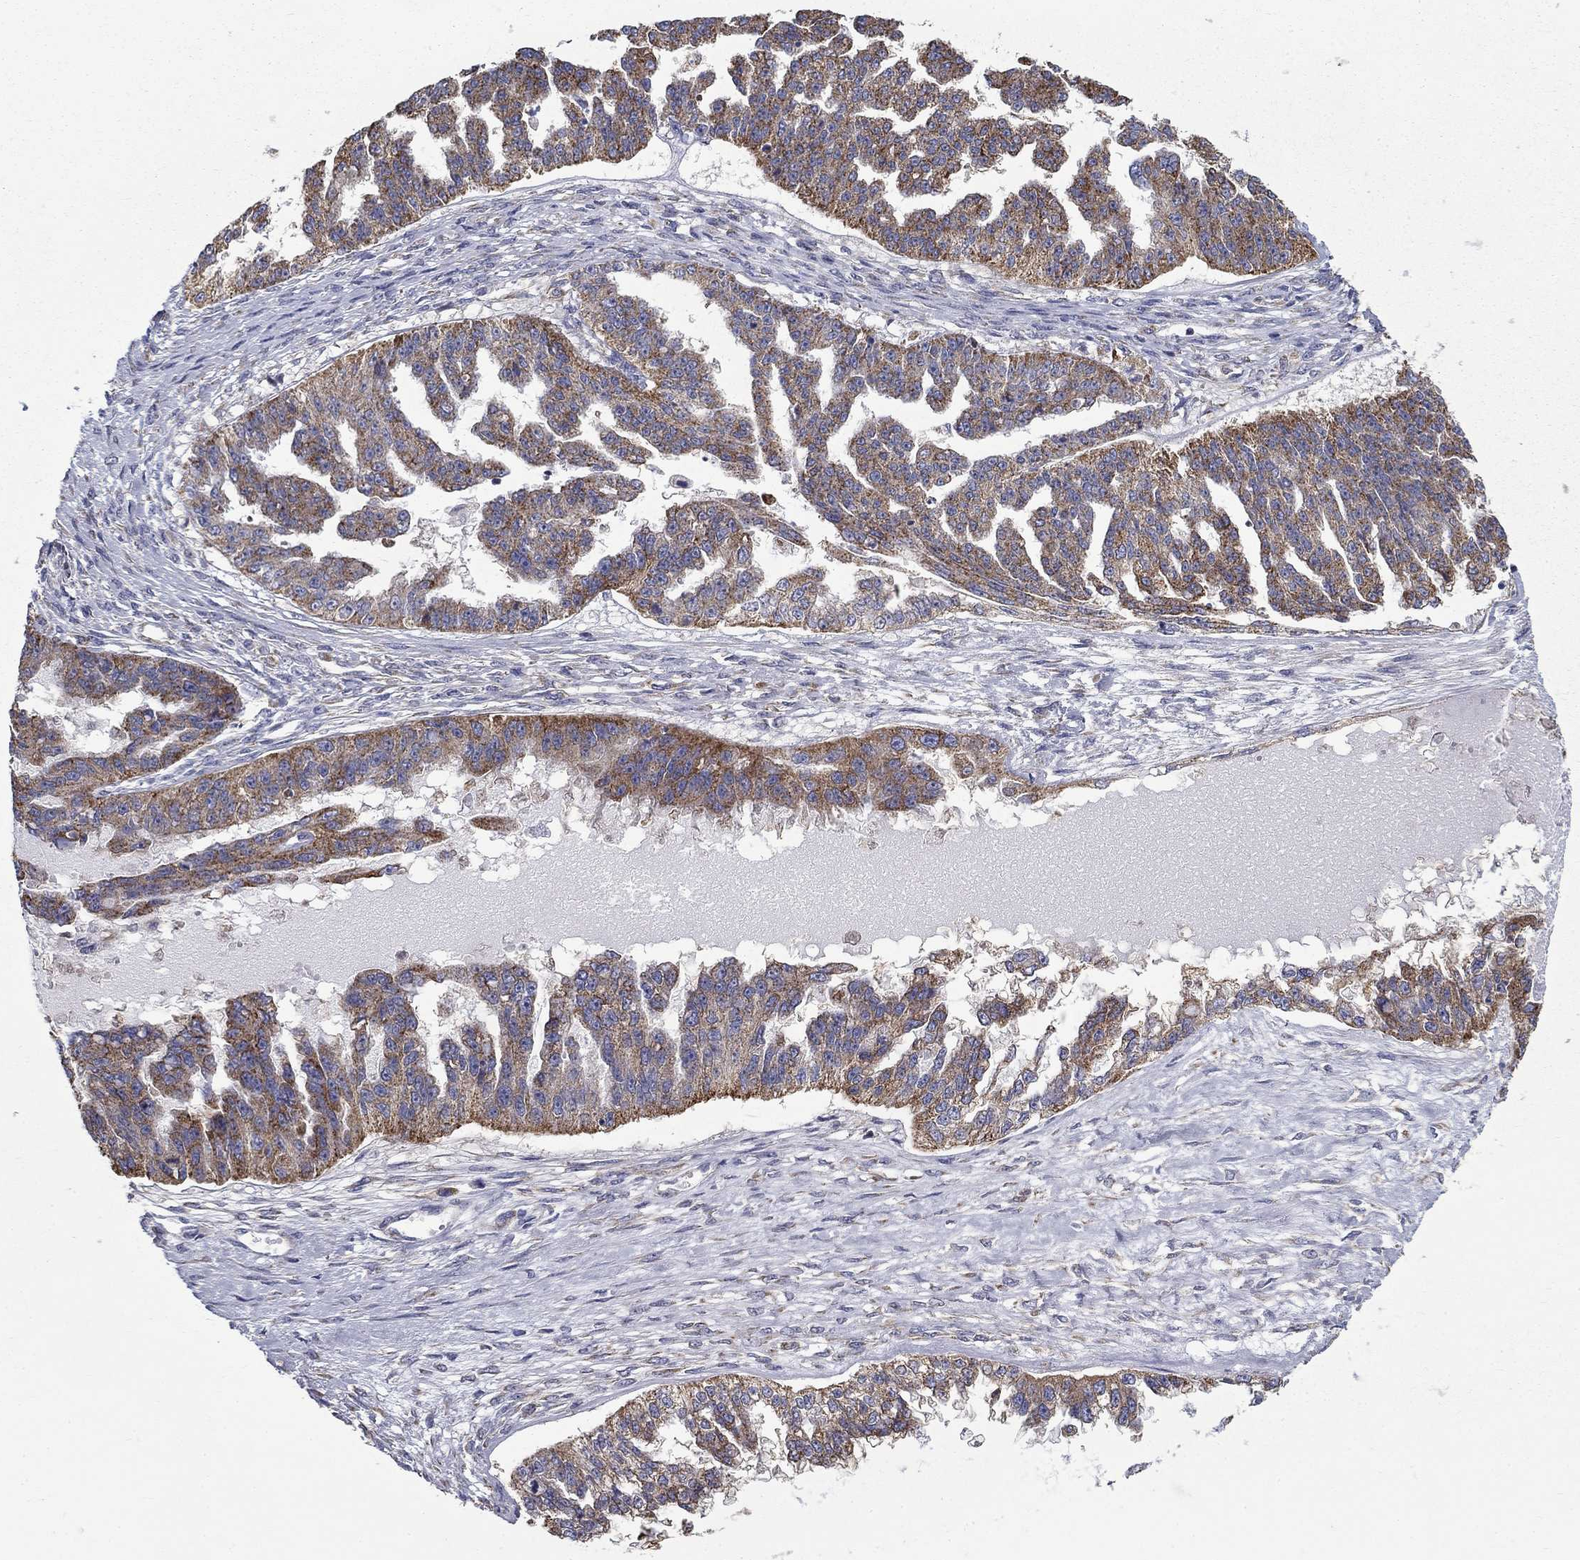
{"staining": {"intensity": "strong", "quantity": "25%-75%", "location": "cytoplasmic/membranous"}, "tissue": "ovarian cancer", "cell_type": "Tumor cells", "image_type": "cancer", "snomed": [{"axis": "morphology", "description": "Cystadenocarcinoma, serous, NOS"}, {"axis": "topography", "description": "Ovary"}], "caption": "The image shows a brown stain indicating the presence of a protein in the cytoplasmic/membranous of tumor cells in ovarian cancer.", "gene": "NME5", "patient": {"sex": "female", "age": 58}}